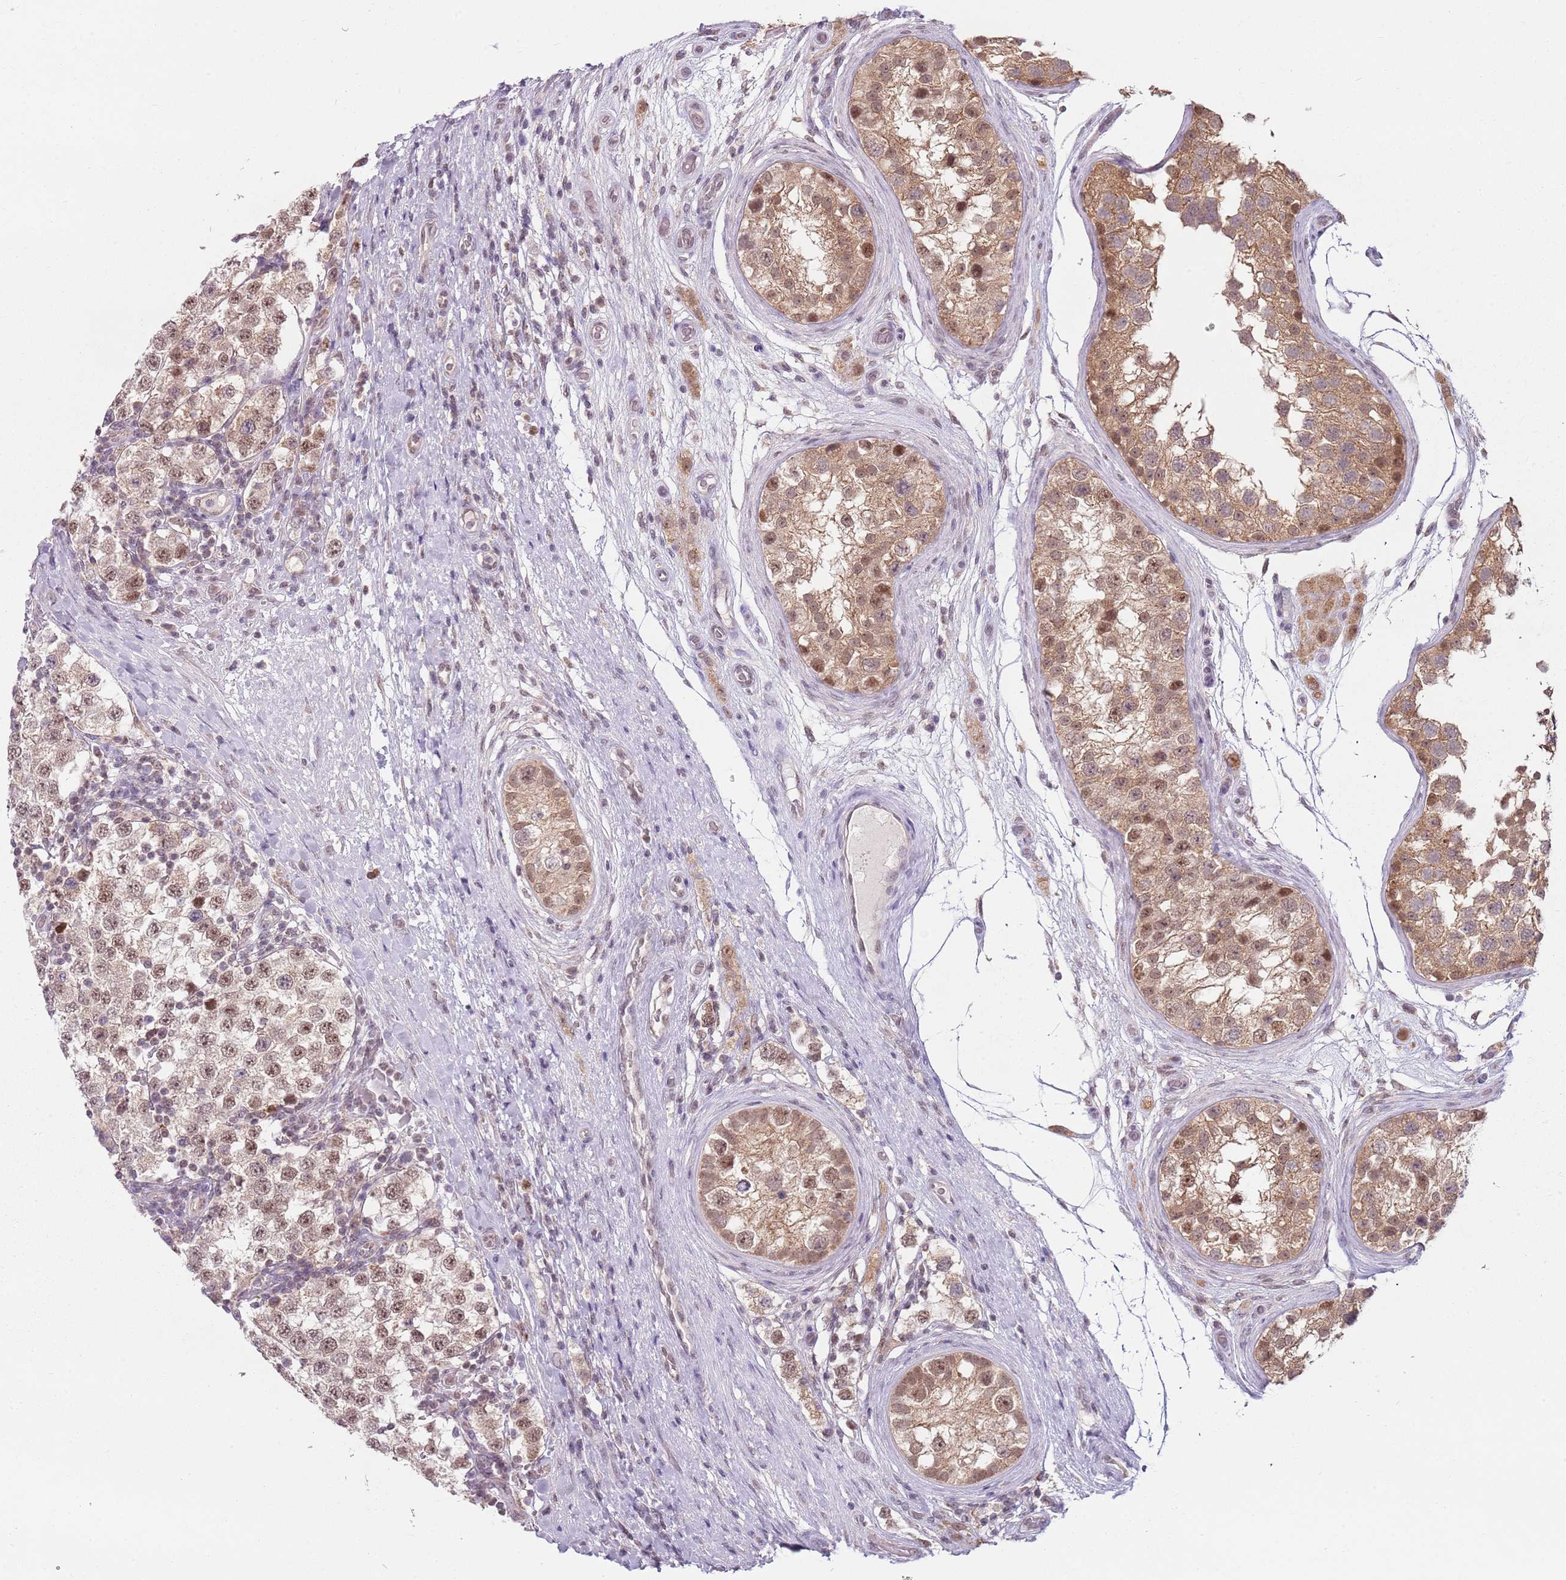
{"staining": {"intensity": "moderate", "quantity": ">75%", "location": "nuclear"}, "tissue": "testis cancer", "cell_type": "Tumor cells", "image_type": "cancer", "snomed": [{"axis": "morphology", "description": "Seminoma, NOS"}, {"axis": "topography", "description": "Testis"}], "caption": "Testis cancer tissue displays moderate nuclear staining in about >75% of tumor cells, visualized by immunohistochemistry.", "gene": "SMARCAL1", "patient": {"sex": "male", "age": 34}}